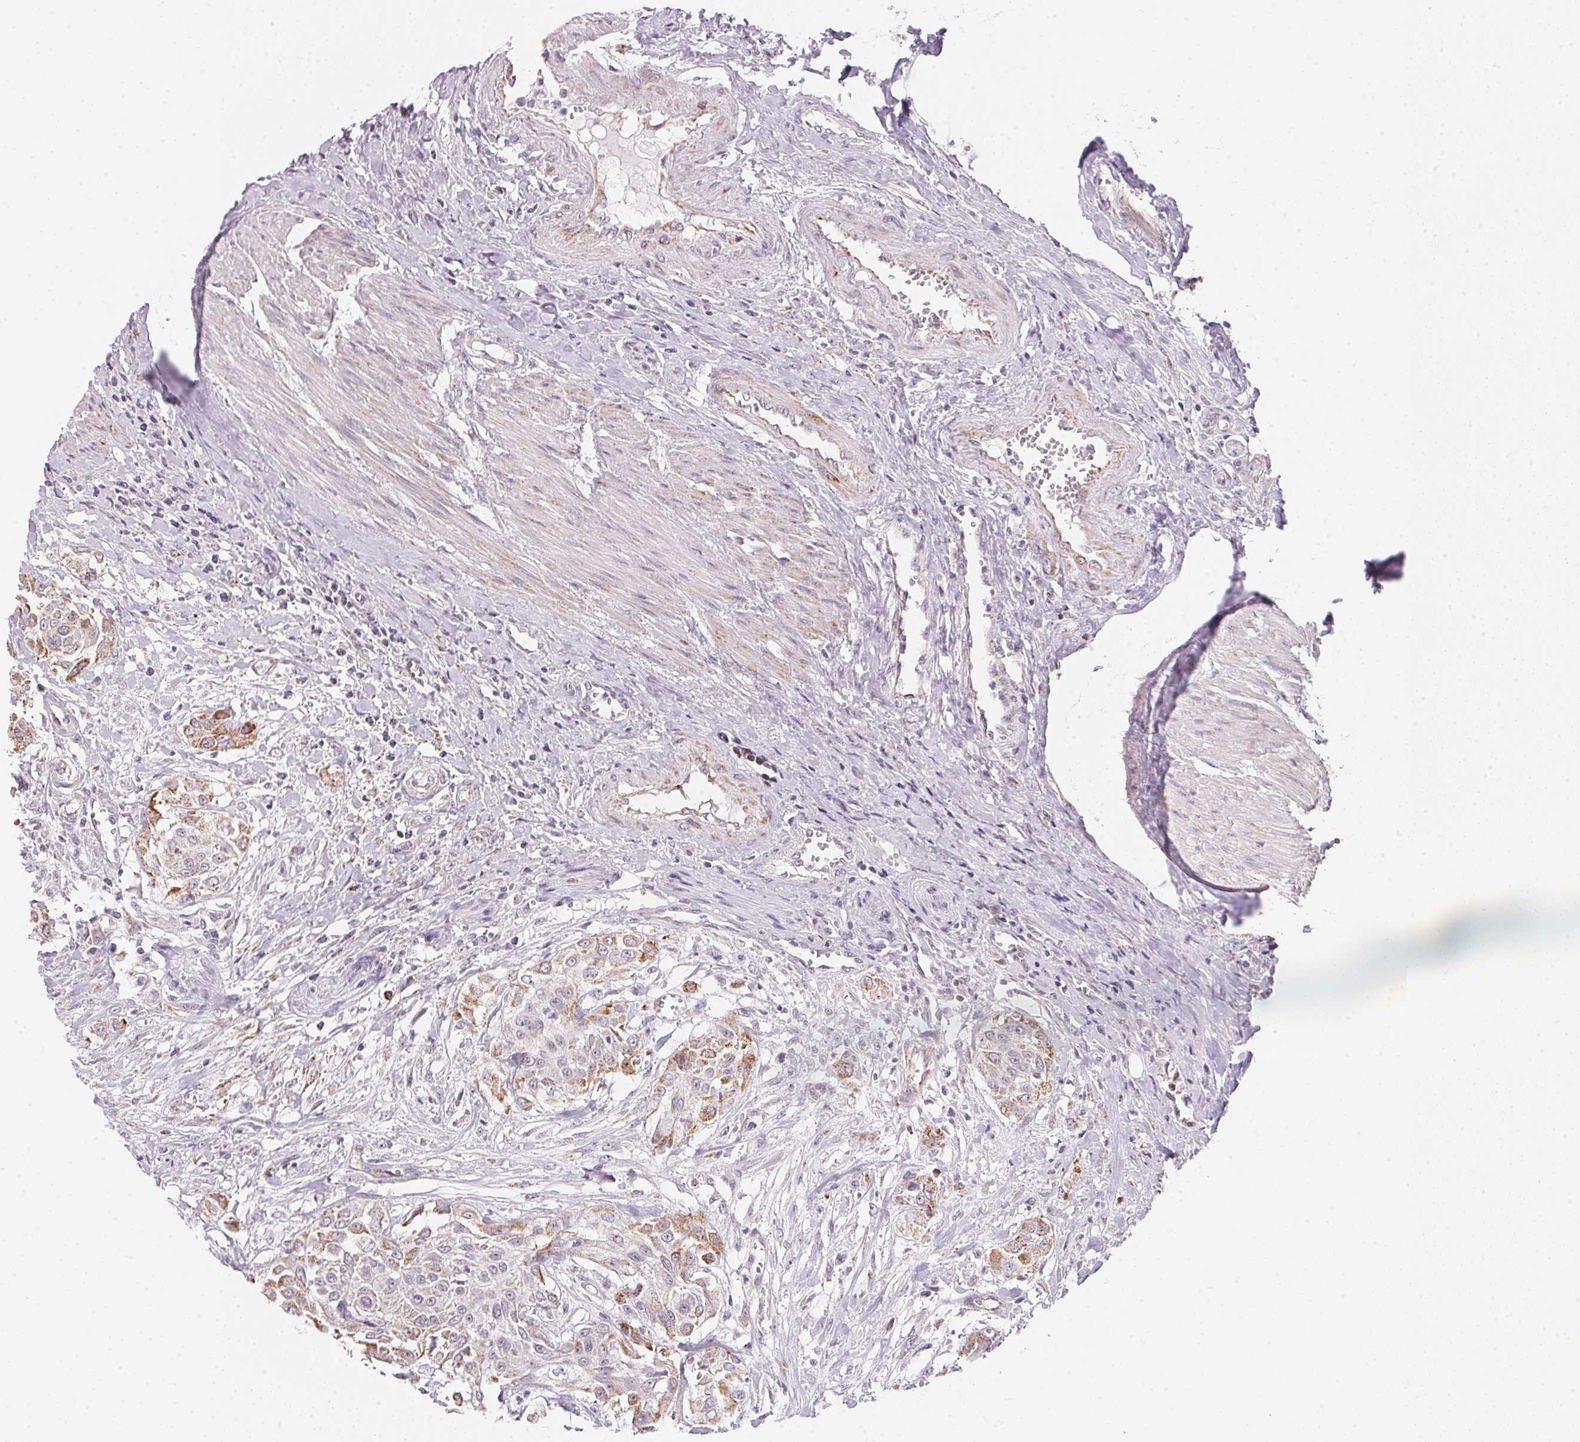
{"staining": {"intensity": "moderate", "quantity": "<25%", "location": "cytoplasmic/membranous"}, "tissue": "urothelial cancer", "cell_type": "Tumor cells", "image_type": "cancer", "snomed": [{"axis": "morphology", "description": "Urothelial carcinoma, High grade"}, {"axis": "topography", "description": "Urinary bladder"}], "caption": "Urothelial cancer tissue displays moderate cytoplasmic/membranous positivity in approximately <25% of tumor cells", "gene": "GIPC2", "patient": {"sex": "male", "age": 57}}